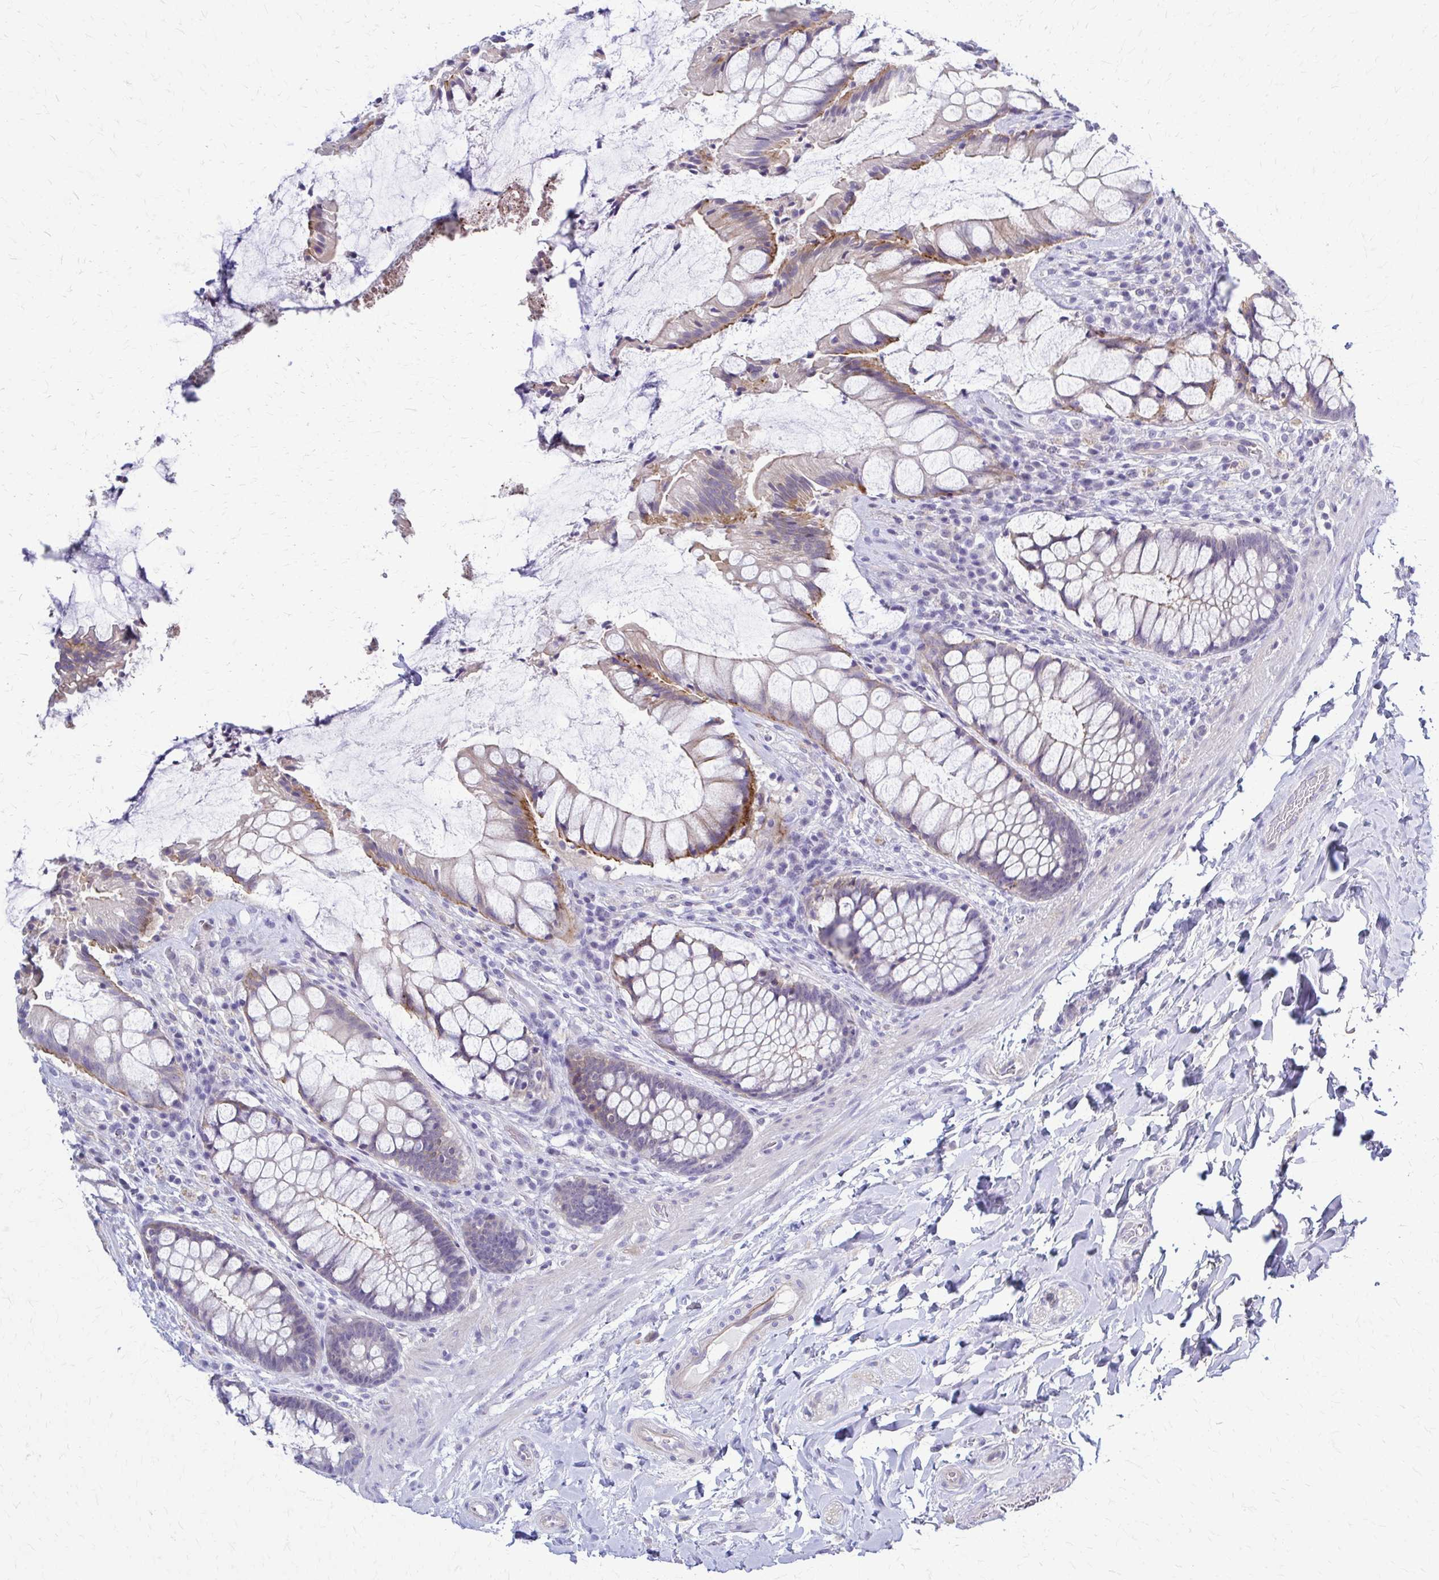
{"staining": {"intensity": "strong", "quantity": "25%-75%", "location": "cytoplasmic/membranous"}, "tissue": "rectum", "cell_type": "Glandular cells", "image_type": "normal", "snomed": [{"axis": "morphology", "description": "Normal tissue, NOS"}, {"axis": "topography", "description": "Rectum"}], "caption": "The histopathology image demonstrates immunohistochemical staining of benign rectum. There is strong cytoplasmic/membranous positivity is appreciated in about 25%-75% of glandular cells.", "gene": "RHOBTB2", "patient": {"sex": "female", "age": 58}}